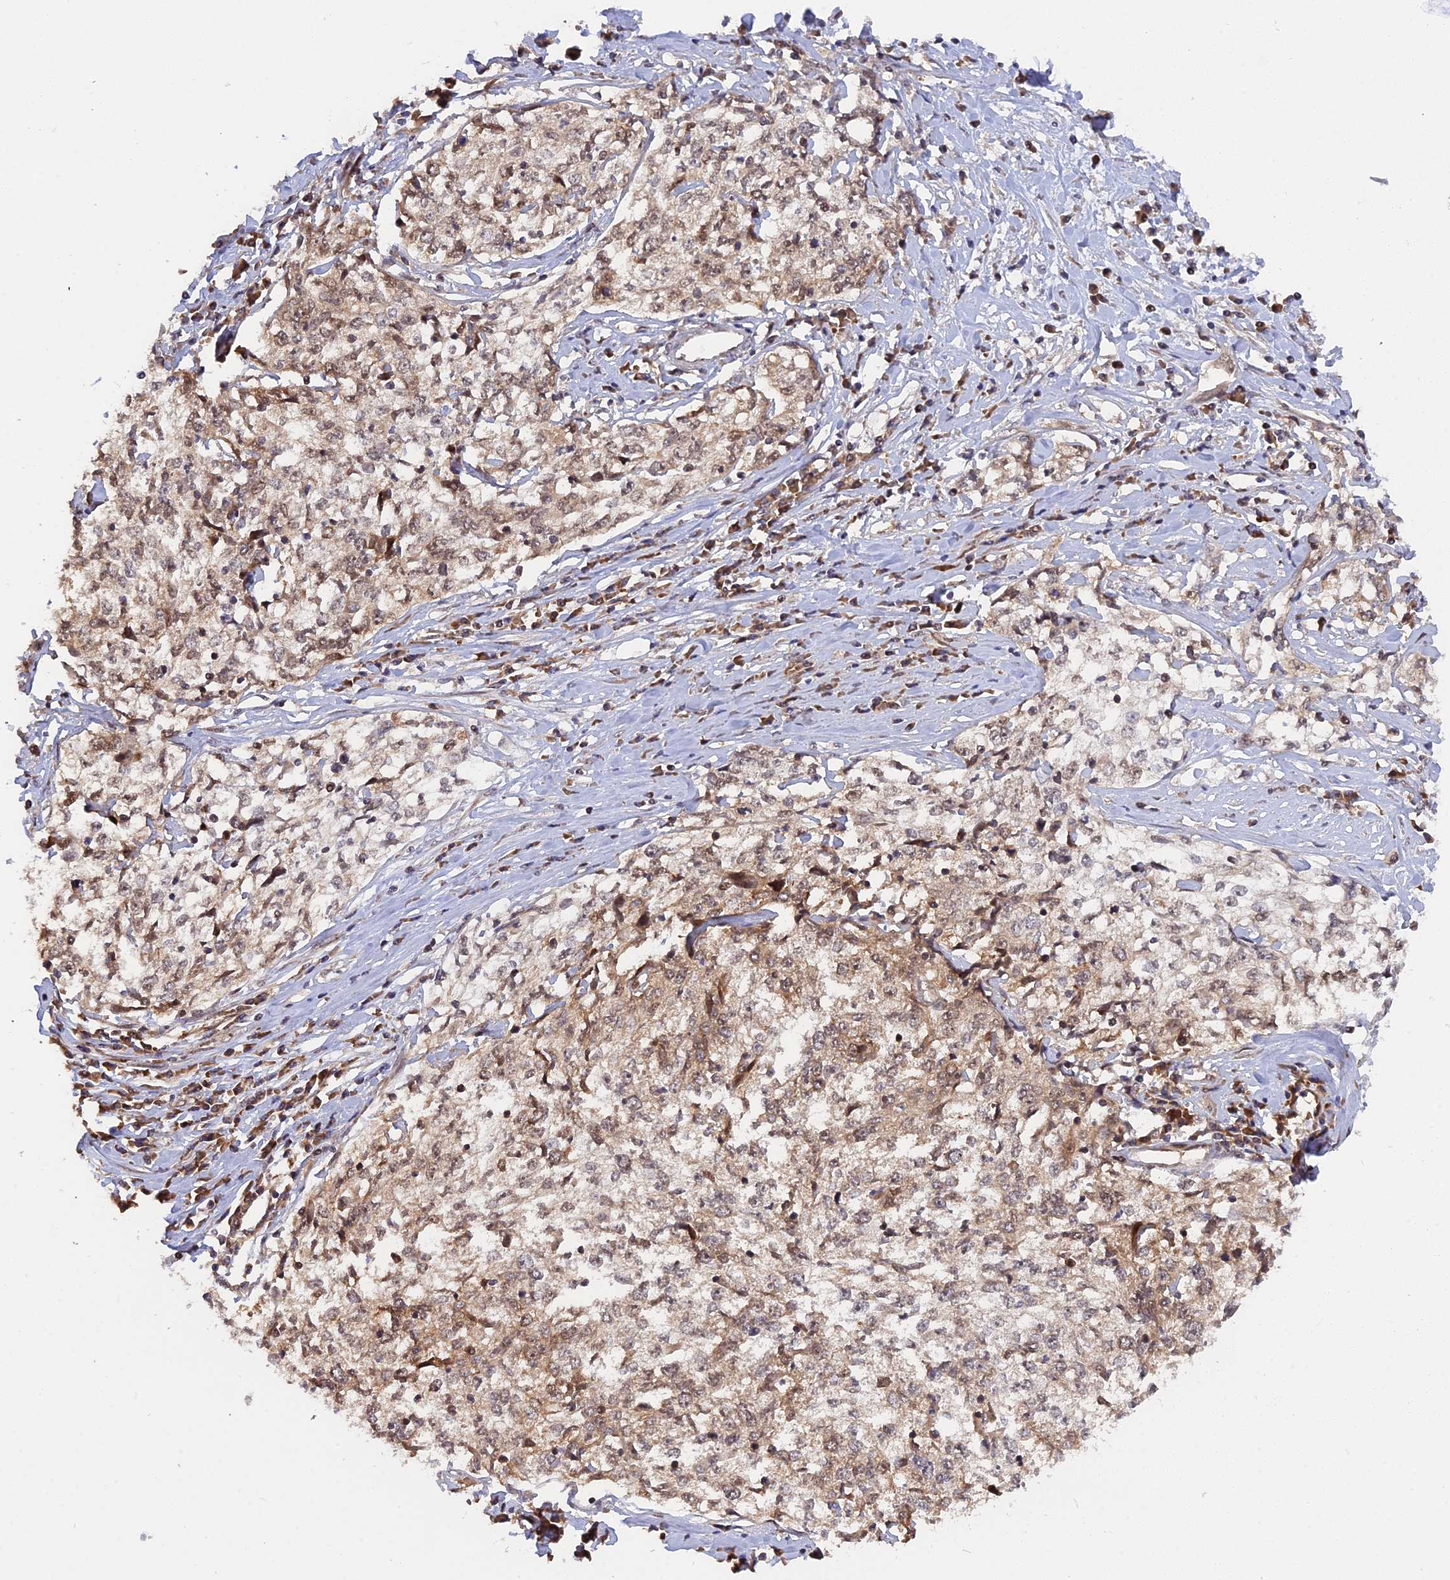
{"staining": {"intensity": "weak", "quantity": ">75%", "location": "cytoplasmic/membranous,nuclear"}, "tissue": "cervical cancer", "cell_type": "Tumor cells", "image_type": "cancer", "snomed": [{"axis": "morphology", "description": "Squamous cell carcinoma, NOS"}, {"axis": "topography", "description": "Cervix"}], "caption": "Protein staining of cervical cancer tissue demonstrates weak cytoplasmic/membranous and nuclear positivity in about >75% of tumor cells. (DAB IHC with brightfield microscopy, high magnification).", "gene": "ZNF428", "patient": {"sex": "female", "age": 57}}